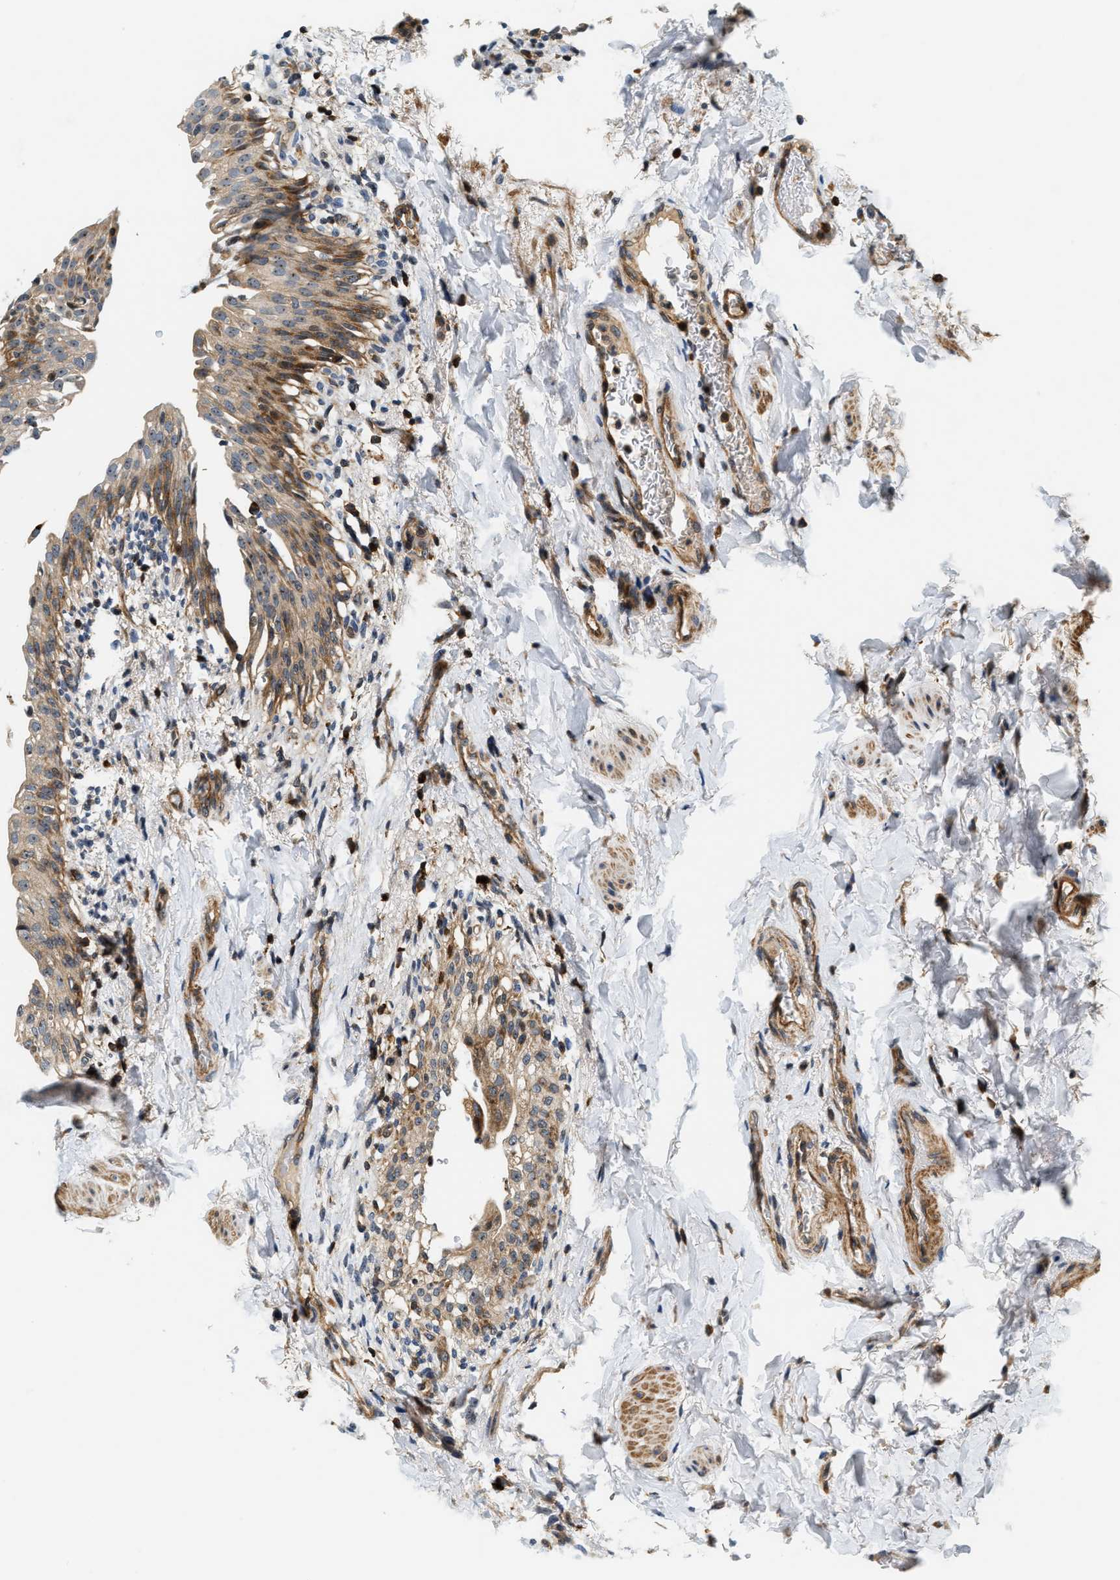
{"staining": {"intensity": "moderate", "quantity": ">75%", "location": "cytoplasmic/membranous"}, "tissue": "urinary bladder", "cell_type": "Urothelial cells", "image_type": "normal", "snomed": [{"axis": "morphology", "description": "Normal tissue, NOS"}, {"axis": "topography", "description": "Urinary bladder"}], "caption": "A brown stain highlights moderate cytoplasmic/membranous staining of a protein in urothelial cells of benign human urinary bladder. (DAB (3,3'-diaminobenzidine) = brown stain, brightfield microscopy at high magnification).", "gene": "SAMD9", "patient": {"sex": "female", "age": 60}}